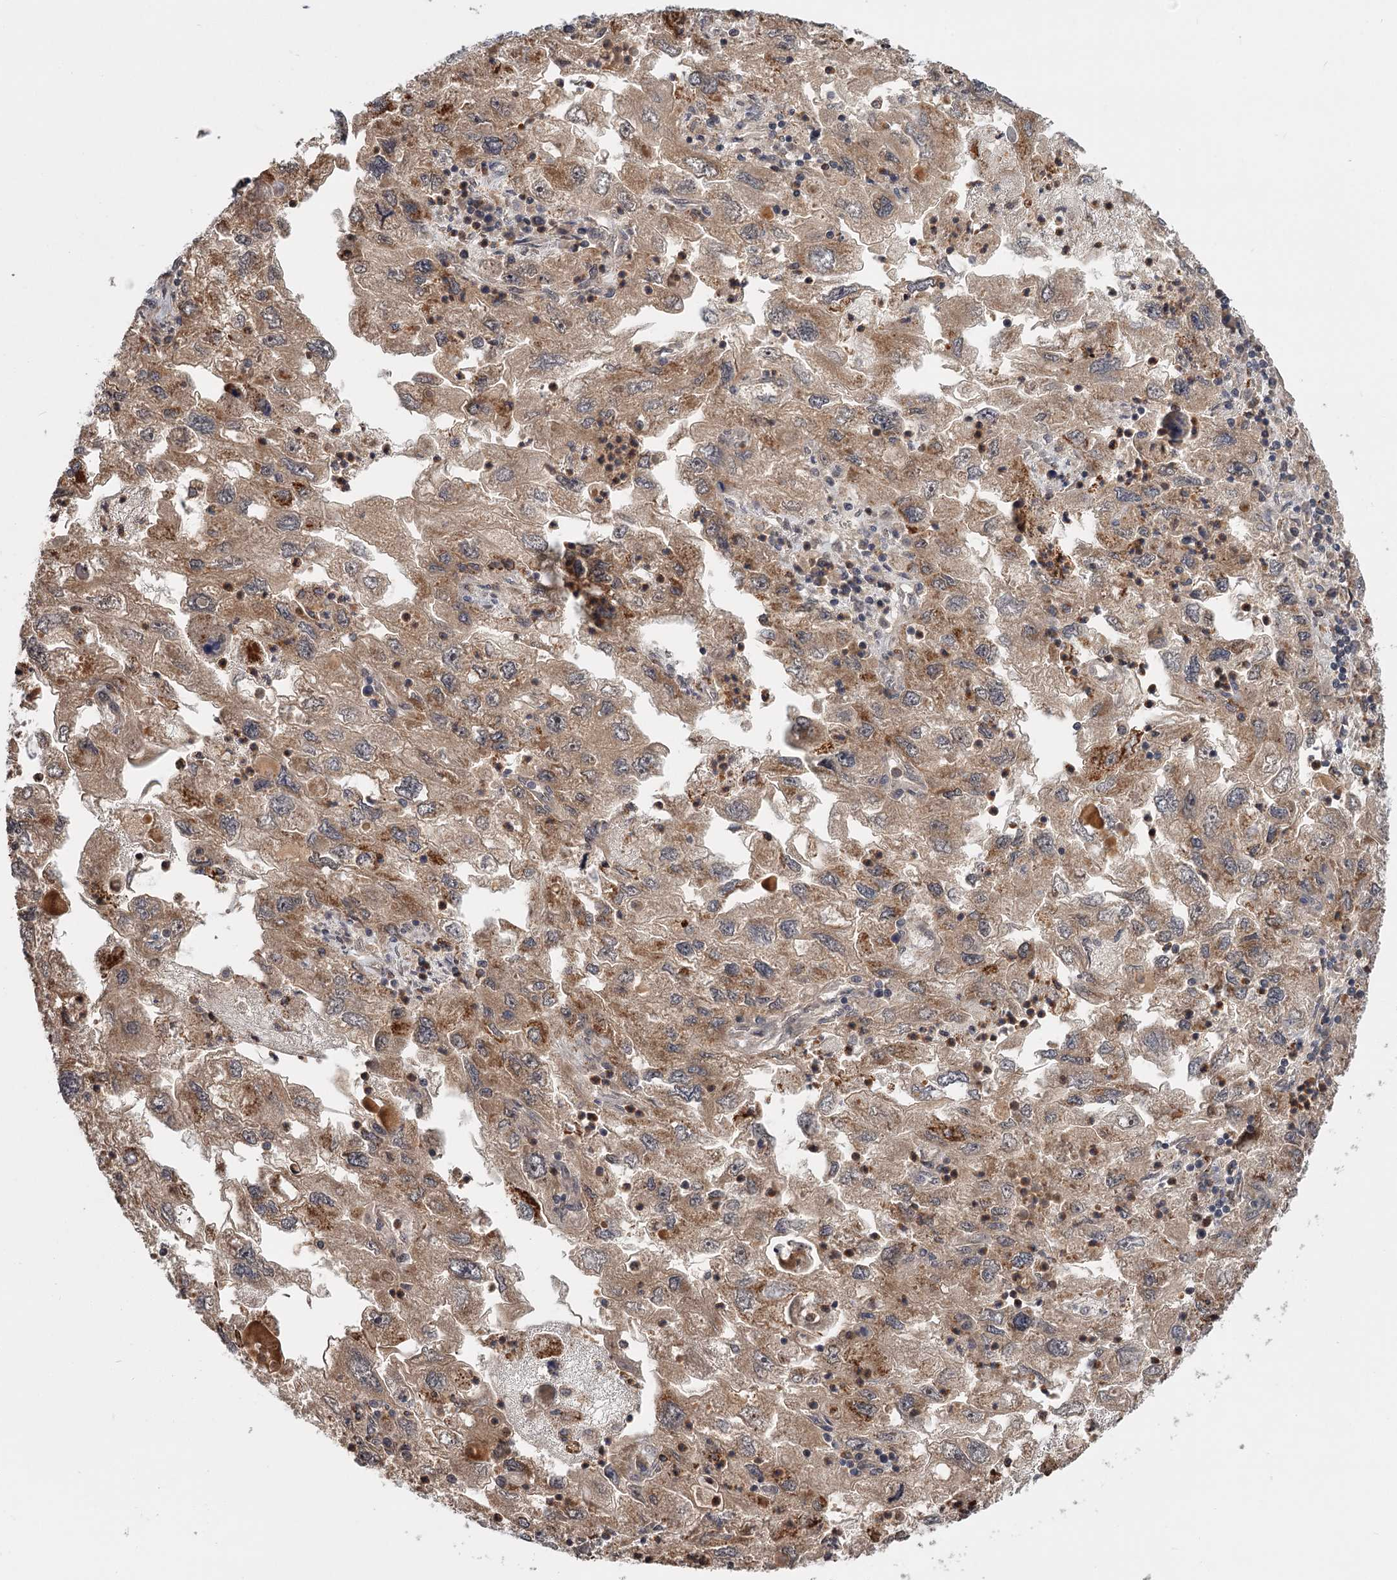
{"staining": {"intensity": "moderate", "quantity": ">75%", "location": "cytoplasmic/membranous"}, "tissue": "endometrial cancer", "cell_type": "Tumor cells", "image_type": "cancer", "snomed": [{"axis": "morphology", "description": "Adenocarcinoma, NOS"}, {"axis": "topography", "description": "Endometrium"}], "caption": "Brown immunohistochemical staining in endometrial cancer shows moderate cytoplasmic/membranous expression in approximately >75% of tumor cells.", "gene": "CDC123", "patient": {"sex": "female", "age": 49}}